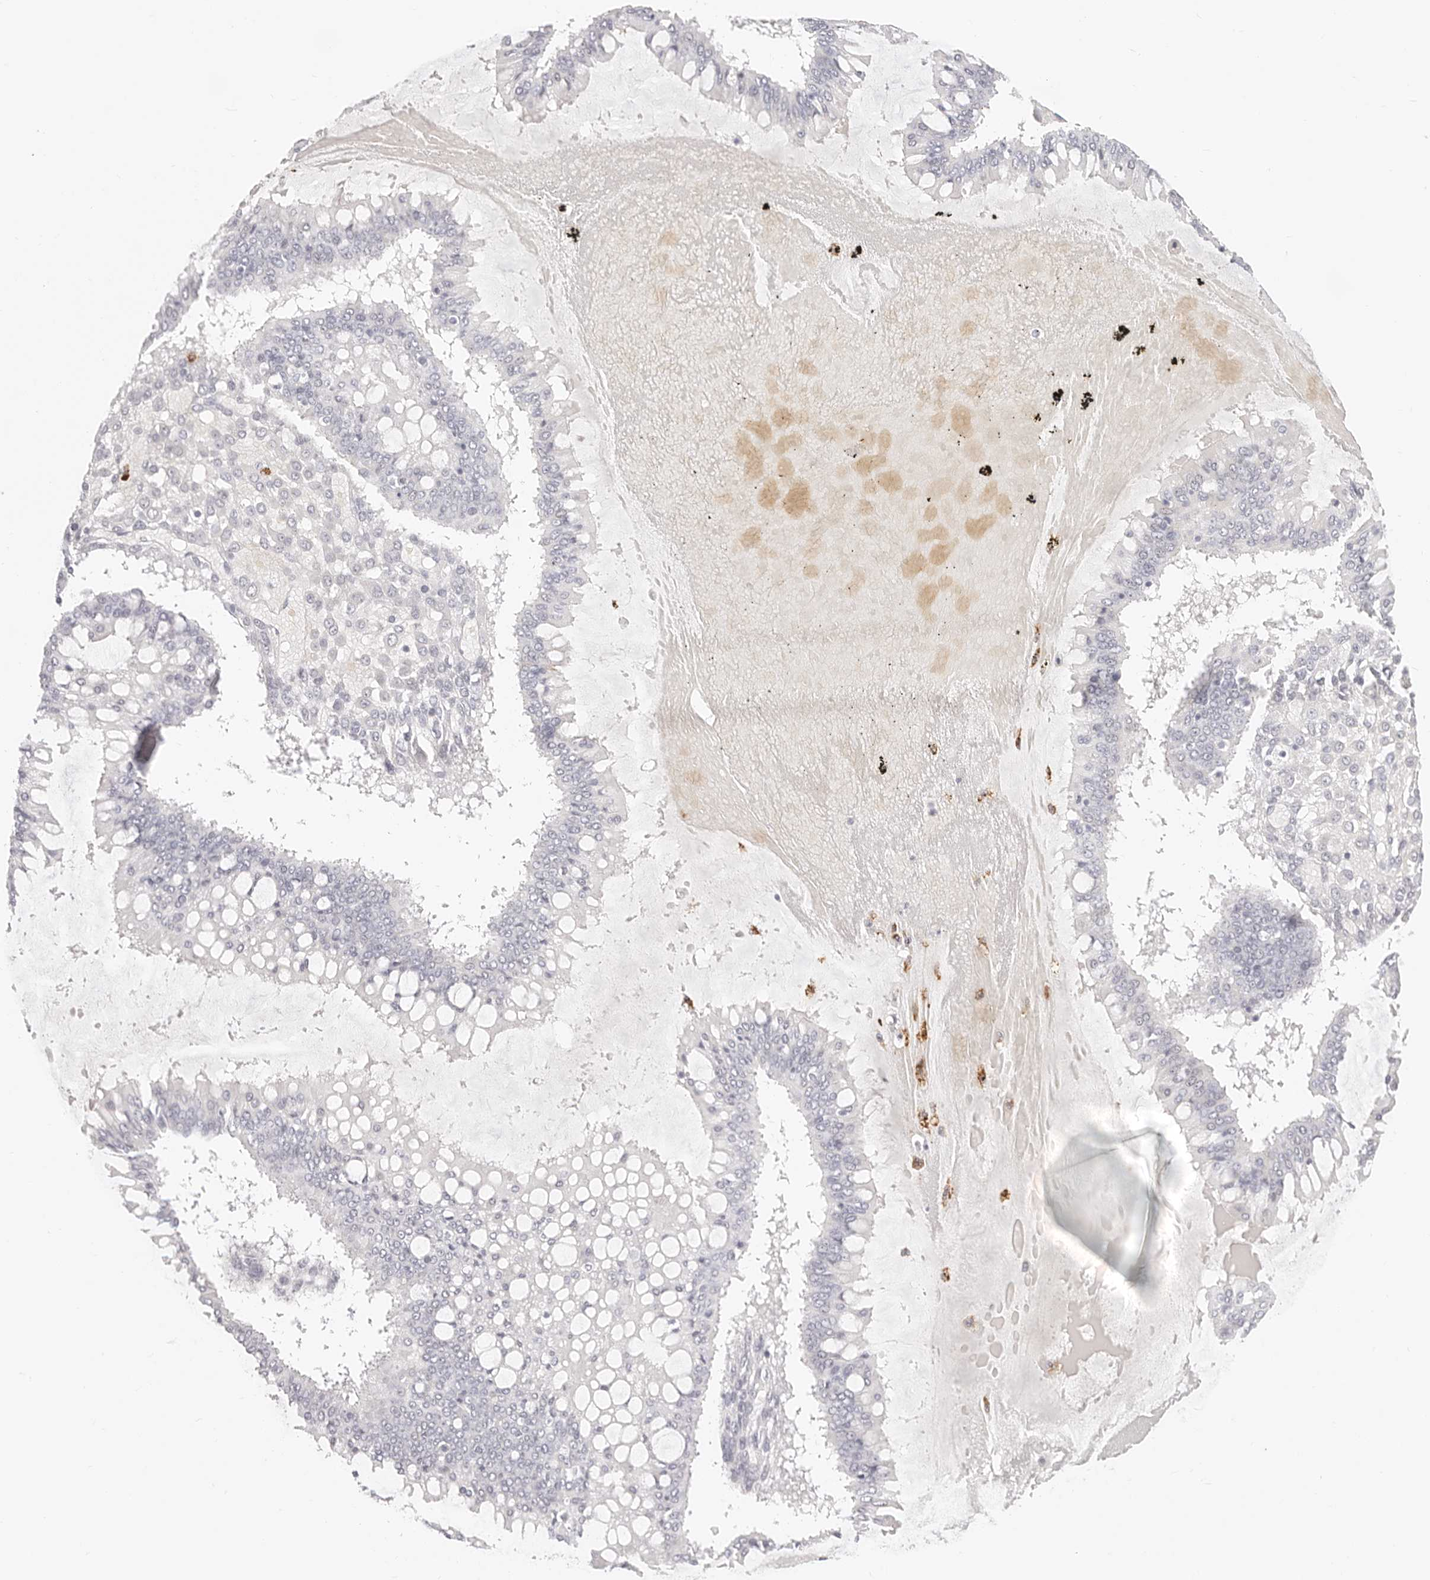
{"staining": {"intensity": "negative", "quantity": "none", "location": "none"}, "tissue": "ovarian cancer", "cell_type": "Tumor cells", "image_type": "cancer", "snomed": [{"axis": "morphology", "description": "Cystadenocarcinoma, mucinous, NOS"}, {"axis": "topography", "description": "Ovary"}], "caption": "This is an immunohistochemistry (IHC) micrograph of human ovarian cancer. There is no staining in tumor cells.", "gene": "CAMP", "patient": {"sex": "female", "age": 73}}